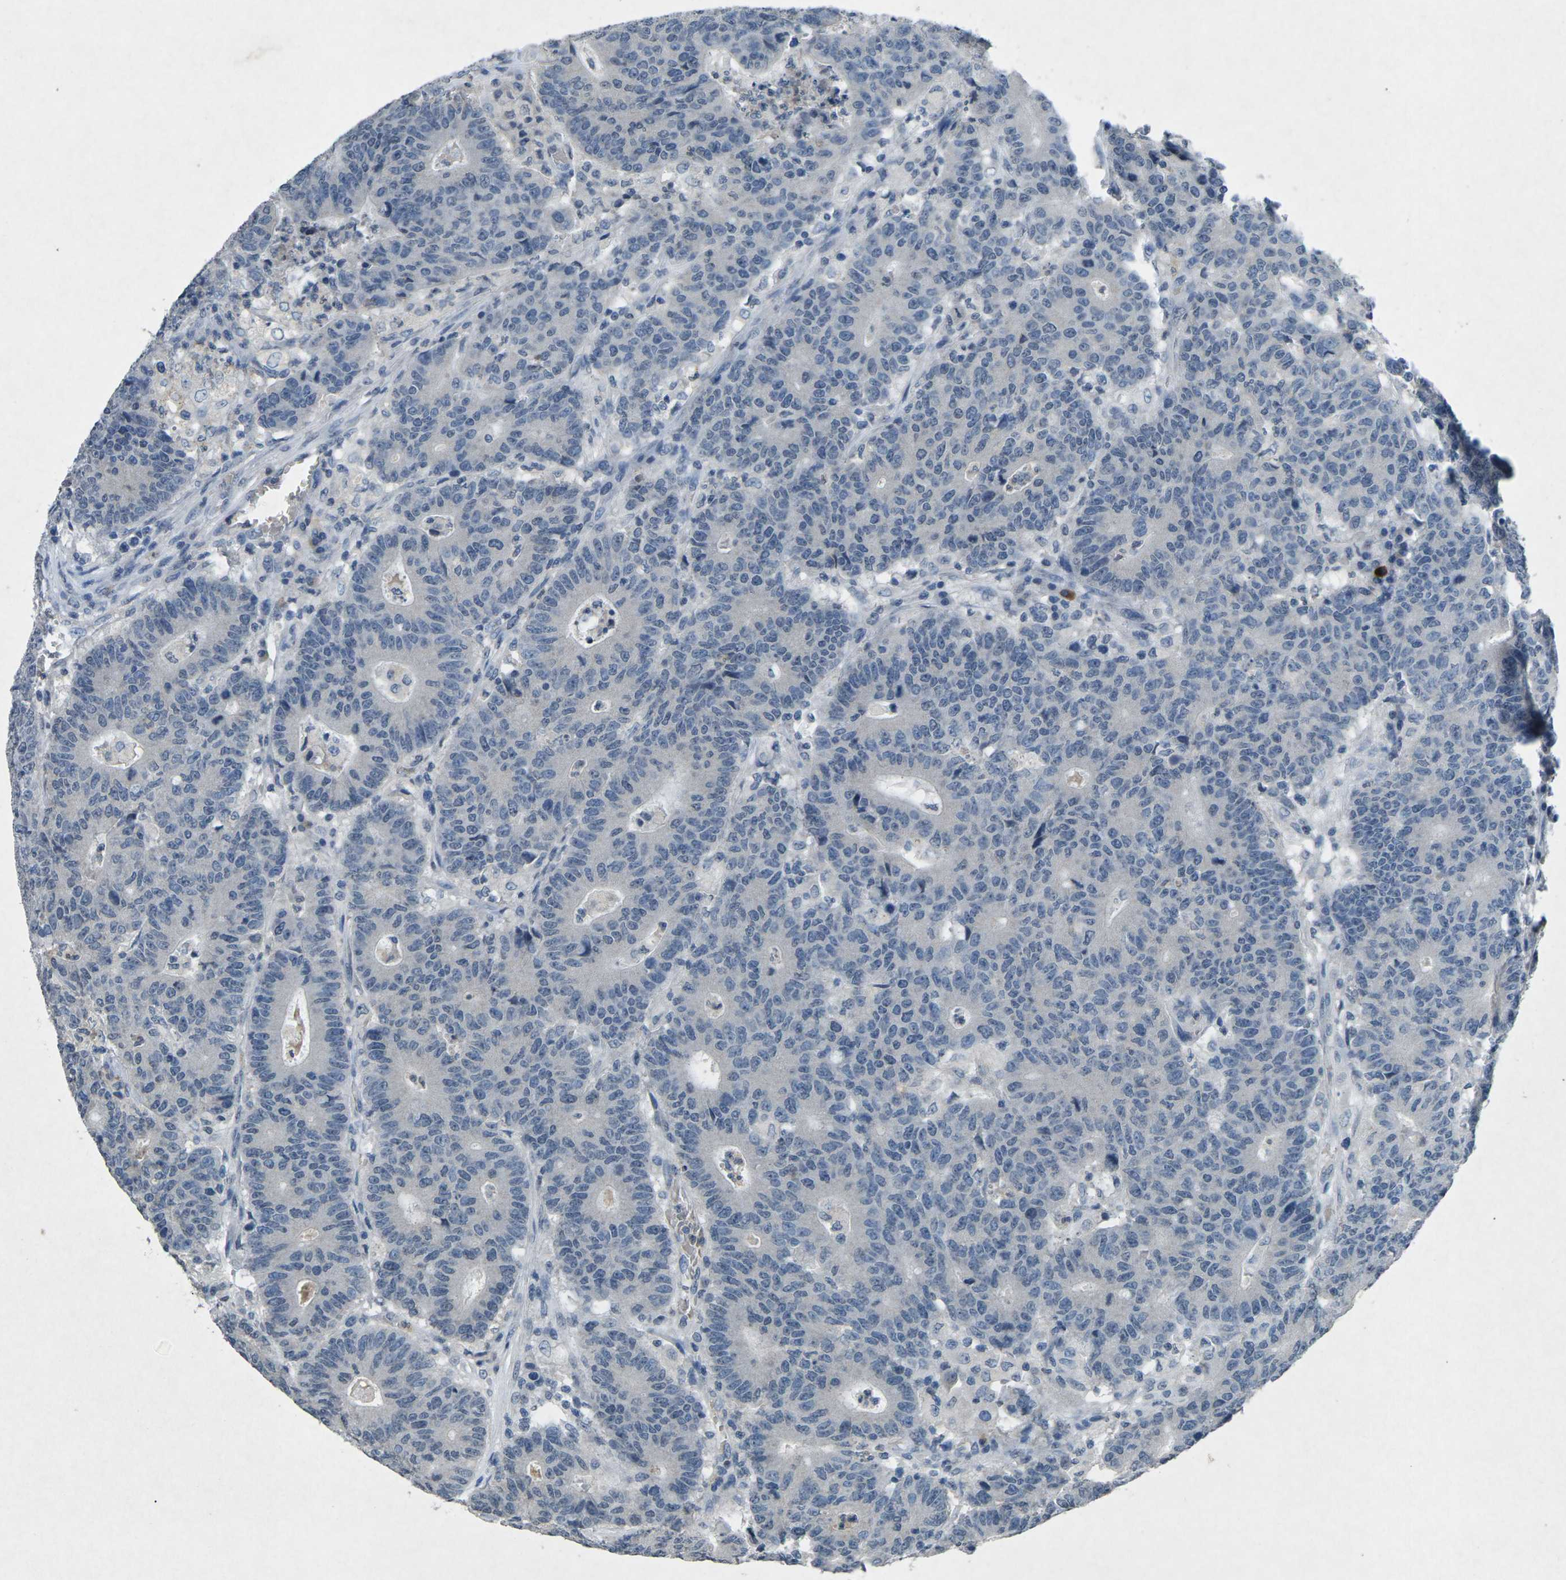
{"staining": {"intensity": "negative", "quantity": "none", "location": "none"}, "tissue": "colorectal cancer", "cell_type": "Tumor cells", "image_type": "cancer", "snomed": [{"axis": "morphology", "description": "Normal tissue, NOS"}, {"axis": "morphology", "description": "Adenocarcinoma, NOS"}, {"axis": "topography", "description": "Colon"}], "caption": "Adenocarcinoma (colorectal) was stained to show a protein in brown. There is no significant staining in tumor cells.", "gene": "PLG", "patient": {"sex": "female", "age": 75}}